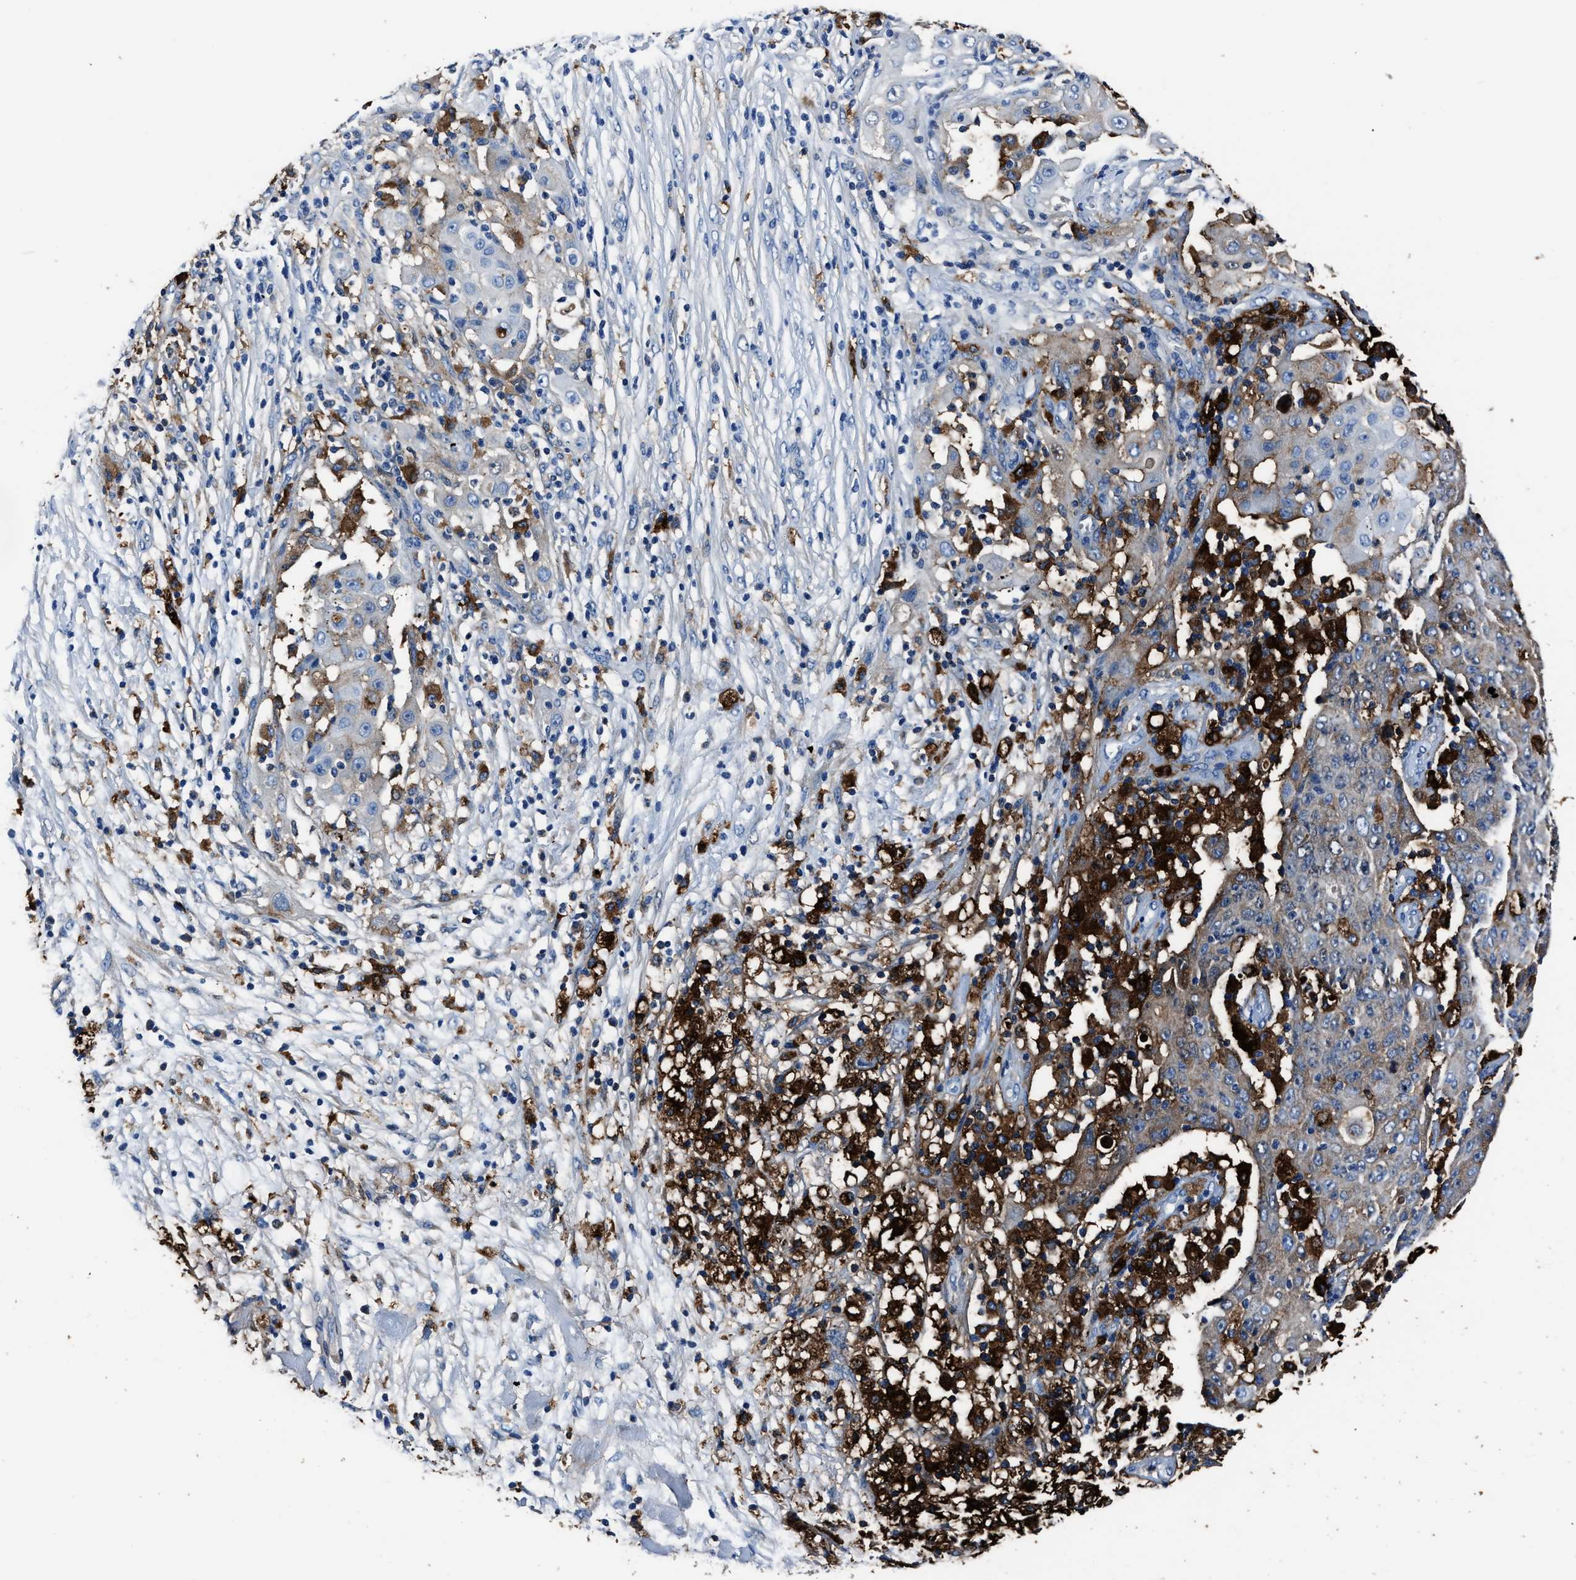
{"staining": {"intensity": "weak", "quantity": "<25%", "location": "cytoplasmic/membranous"}, "tissue": "ovarian cancer", "cell_type": "Tumor cells", "image_type": "cancer", "snomed": [{"axis": "morphology", "description": "Carcinoma, endometroid"}, {"axis": "topography", "description": "Ovary"}], "caption": "A histopathology image of human ovarian endometroid carcinoma is negative for staining in tumor cells.", "gene": "FTL", "patient": {"sex": "female", "age": 42}}